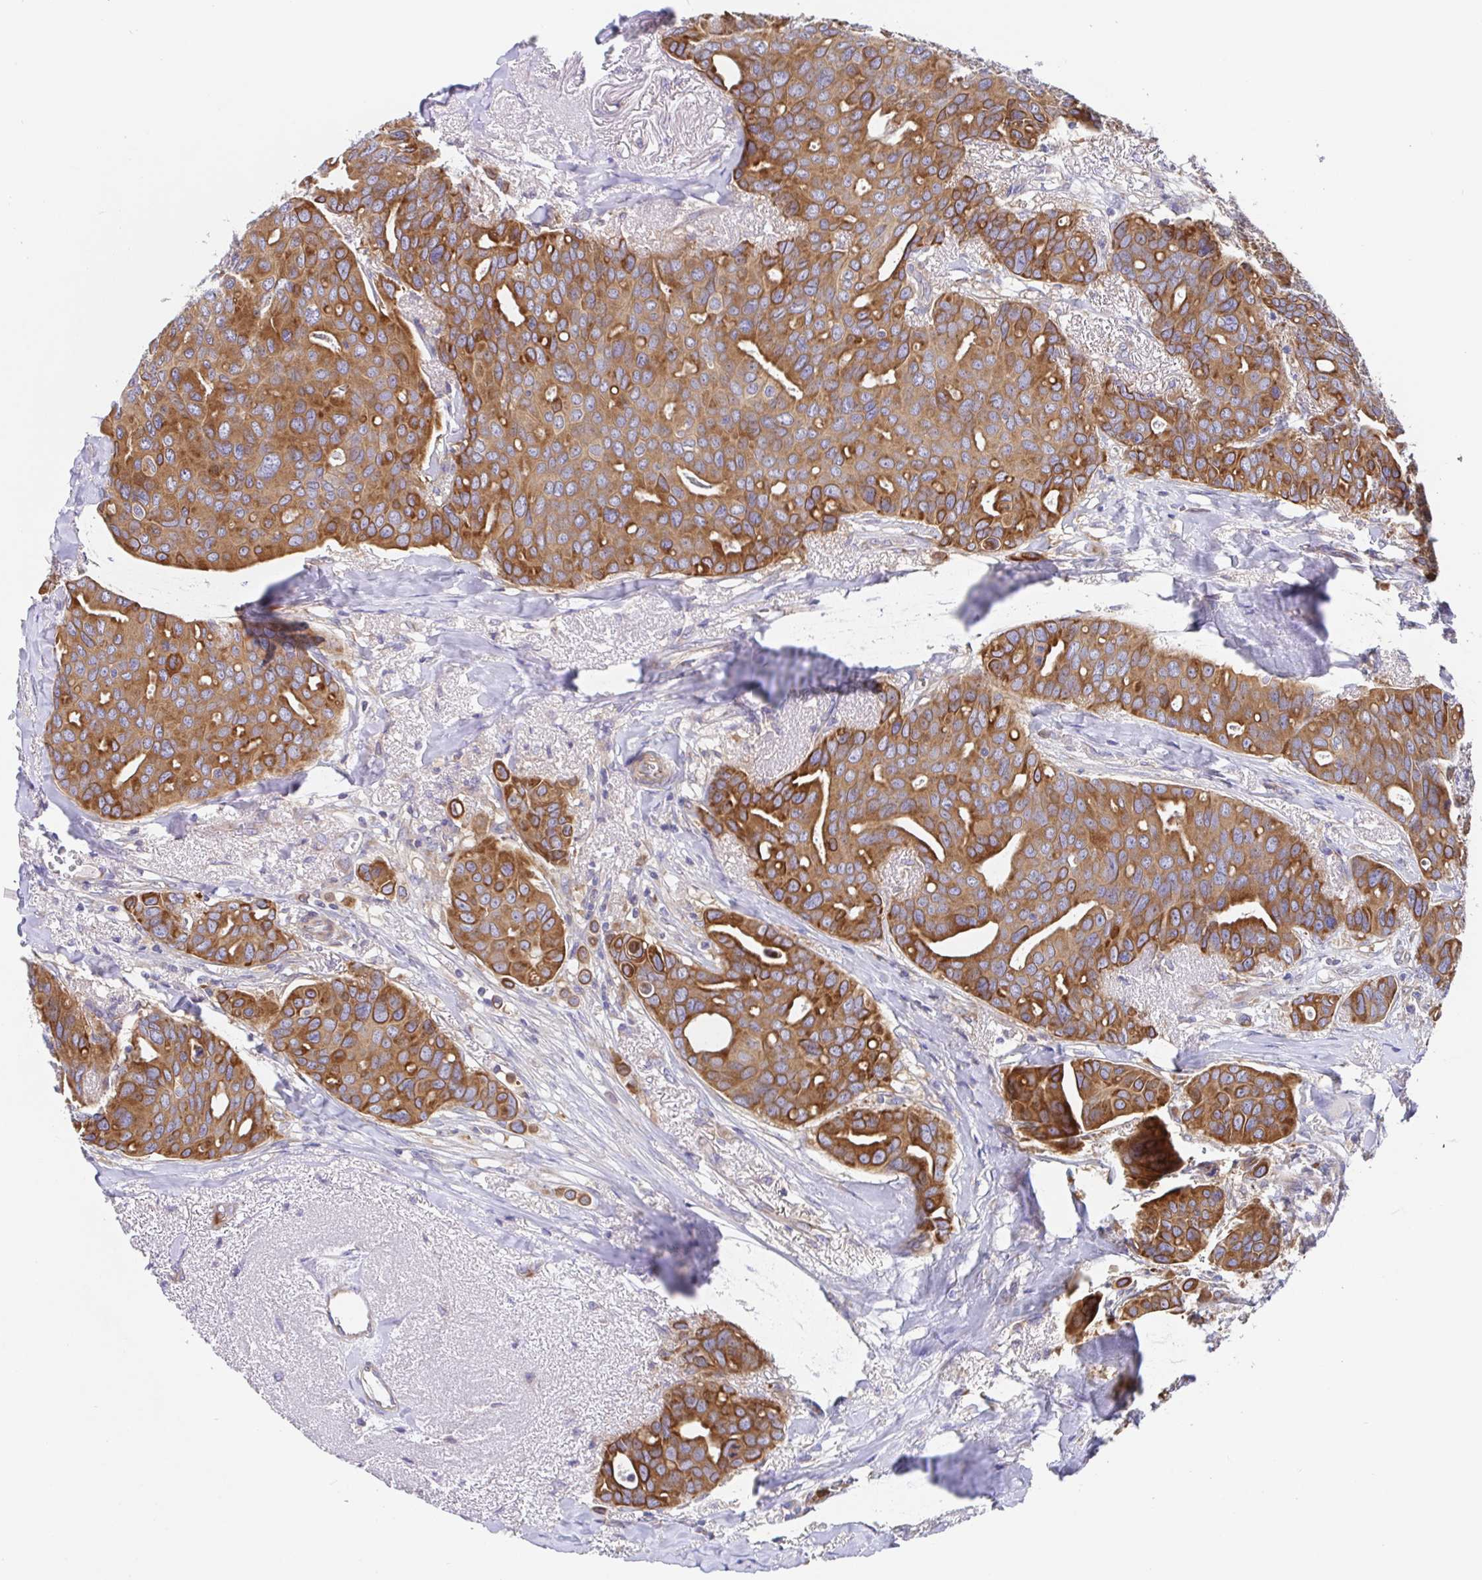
{"staining": {"intensity": "moderate", "quantity": ">75%", "location": "cytoplasmic/membranous"}, "tissue": "breast cancer", "cell_type": "Tumor cells", "image_type": "cancer", "snomed": [{"axis": "morphology", "description": "Duct carcinoma"}, {"axis": "topography", "description": "Breast"}], "caption": "Protein staining demonstrates moderate cytoplasmic/membranous expression in approximately >75% of tumor cells in breast cancer. Using DAB (brown) and hematoxylin (blue) stains, captured at high magnification using brightfield microscopy.", "gene": "GOLGA1", "patient": {"sex": "female", "age": 54}}